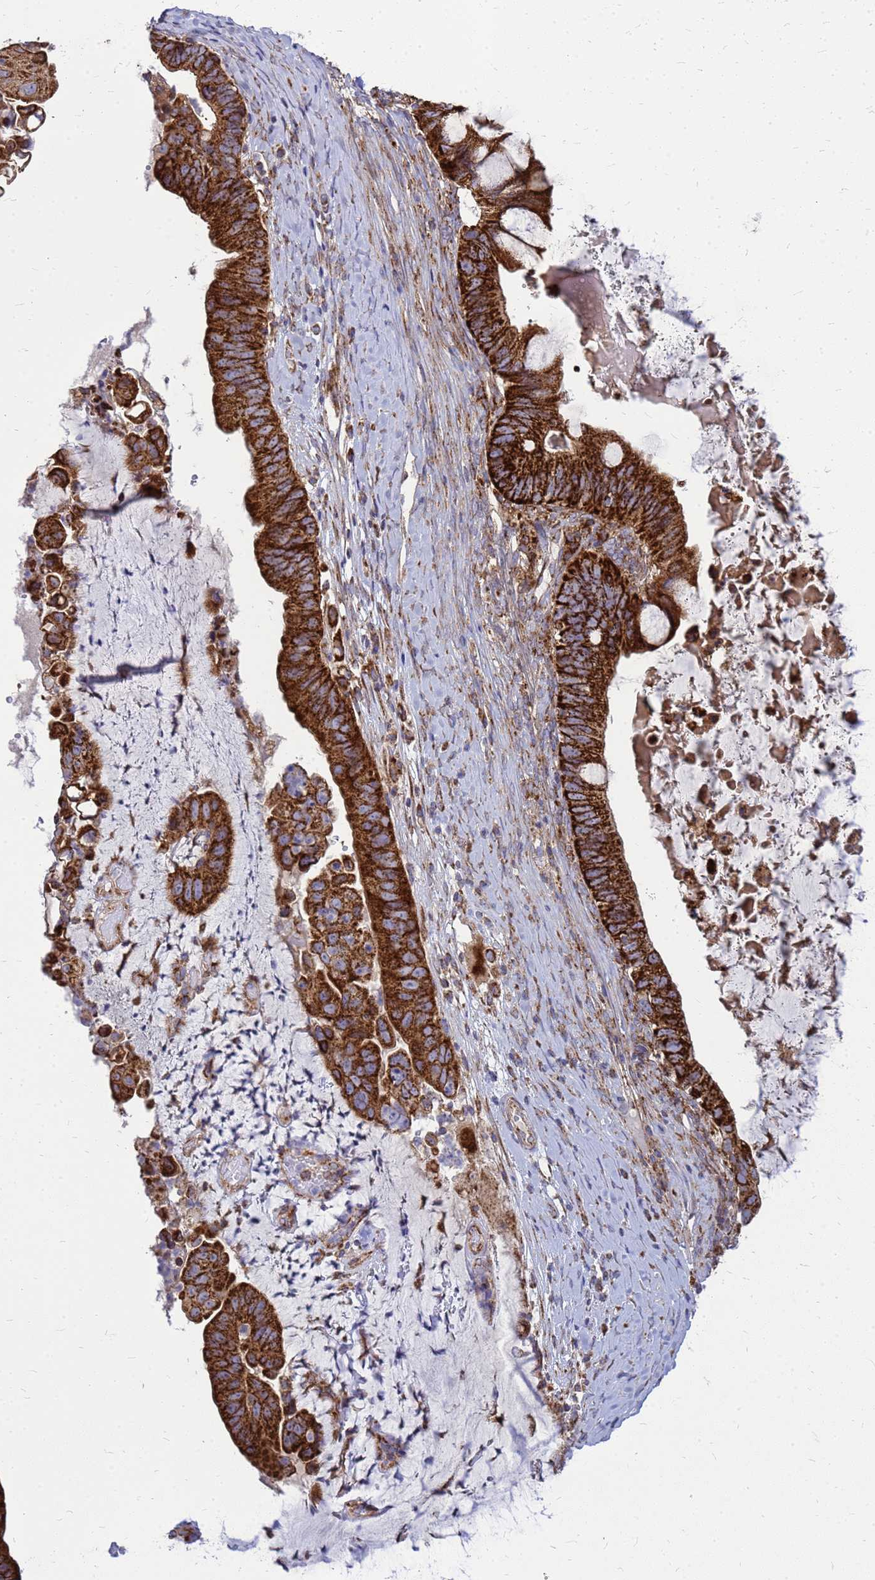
{"staining": {"intensity": "strong", "quantity": ">75%", "location": "cytoplasmic/membranous"}, "tissue": "ovarian cancer", "cell_type": "Tumor cells", "image_type": "cancer", "snomed": [{"axis": "morphology", "description": "Cystadenocarcinoma, mucinous, NOS"}, {"axis": "topography", "description": "Ovary"}], "caption": "IHC staining of ovarian mucinous cystadenocarcinoma, which displays high levels of strong cytoplasmic/membranous expression in approximately >75% of tumor cells indicating strong cytoplasmic/membranous protein expression. The staining was performed using DAB (3,3'-diaminobenzidine) (brown) for protein detection and nuclei were counterstained in hematoxylin (blue).", "gene": "FSTL4", "patient": {"sex": "female", "age": 61}}